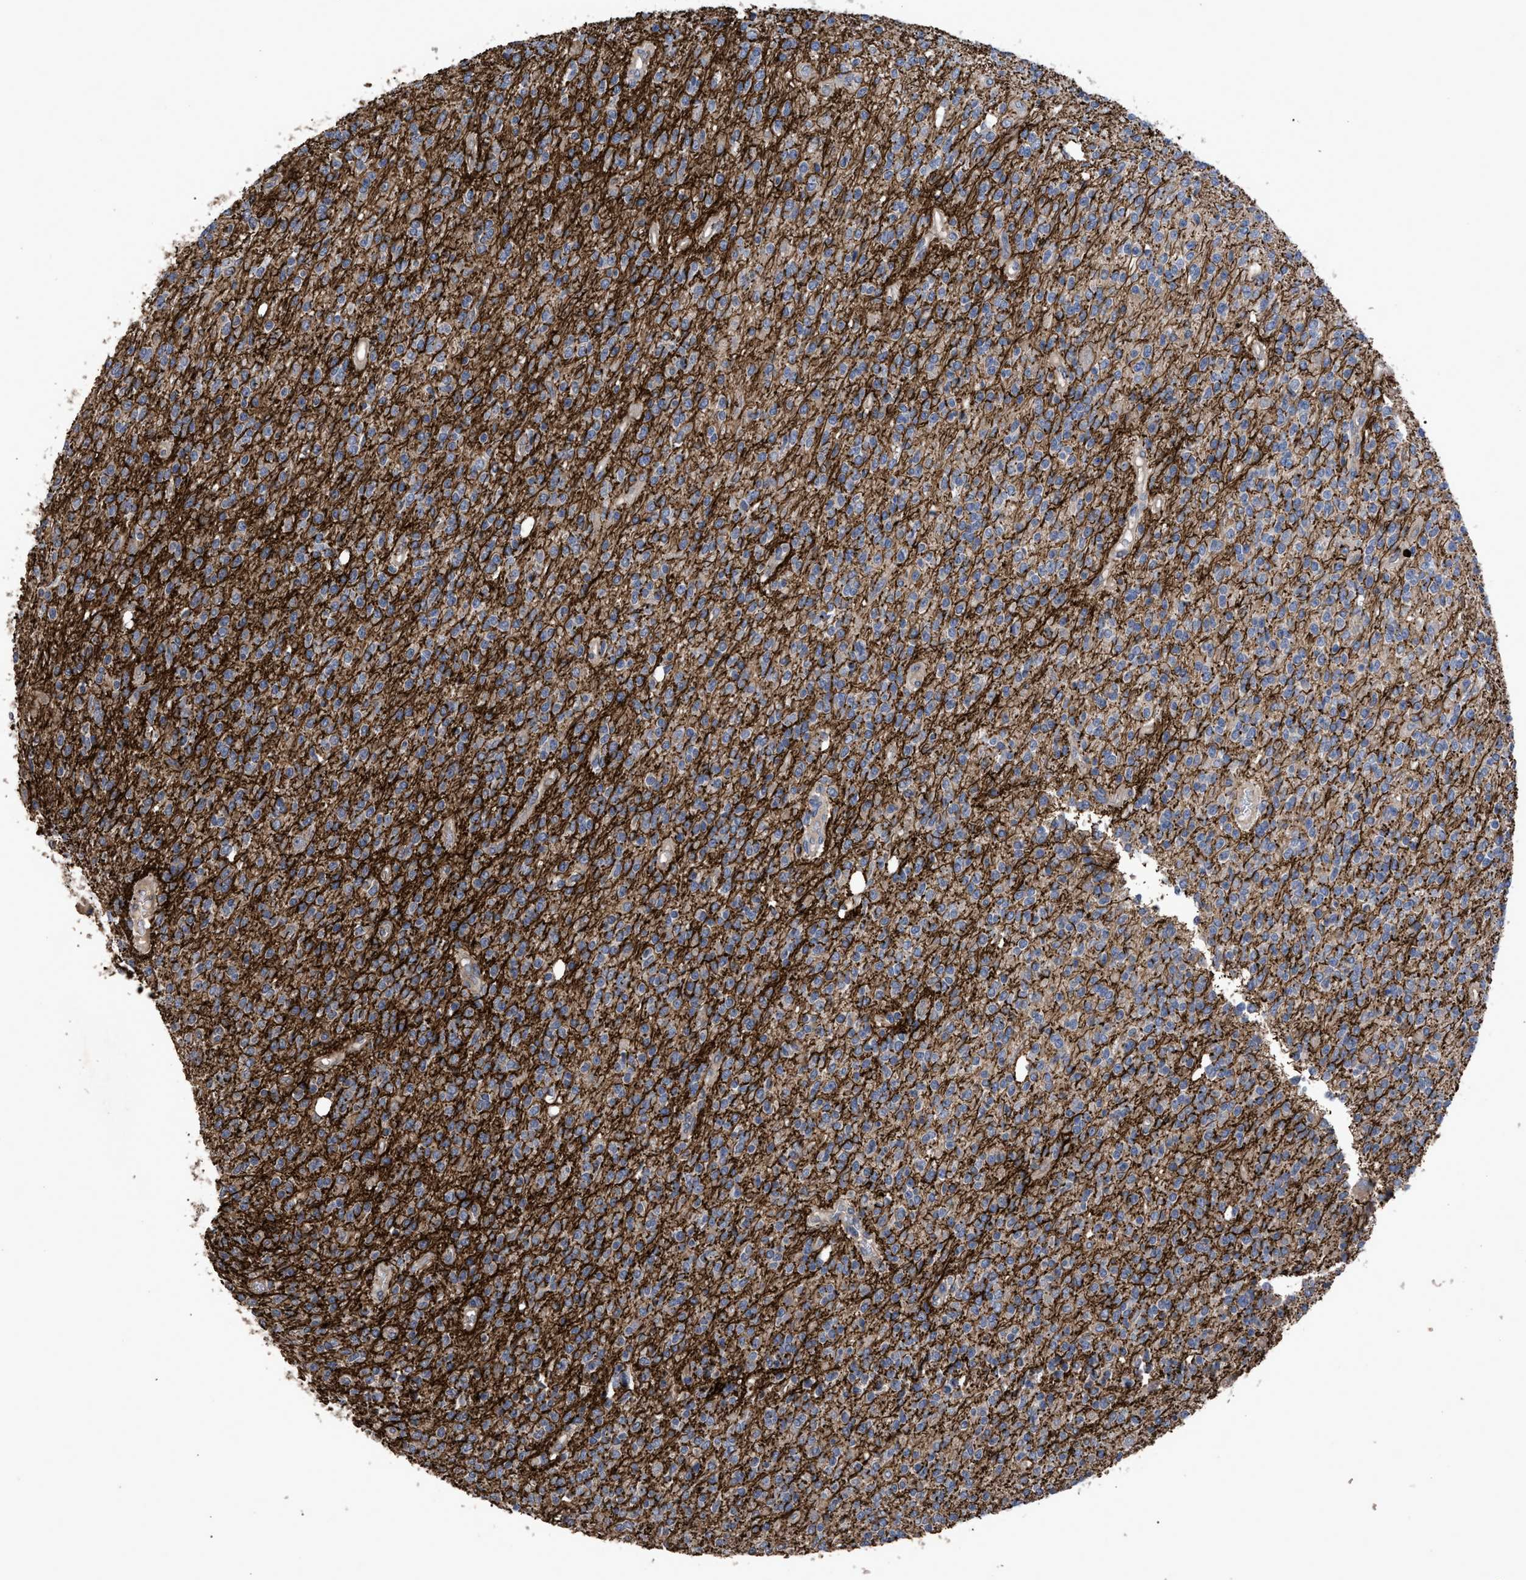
{"staining": {"intensity": "weak", "quantity": "25%-75%", "location": "cytoplasmic/membranous"}, "tissue": "glioma", "cell_type": "Tumor cells", "image_type": "cancer", "snomed": [{"axis": "morphology", "description": "Glioma, malignant, High grade"}, {"axis": "topography", "description": "Brain"}], "caption": "The image exhibits a brown stain indicating the presence of a protein in the cytoplasmic/membranous of tumor cells in glioma.", "gene": "BTN2A1", "patient": {"sex": "male", "age": 34}}